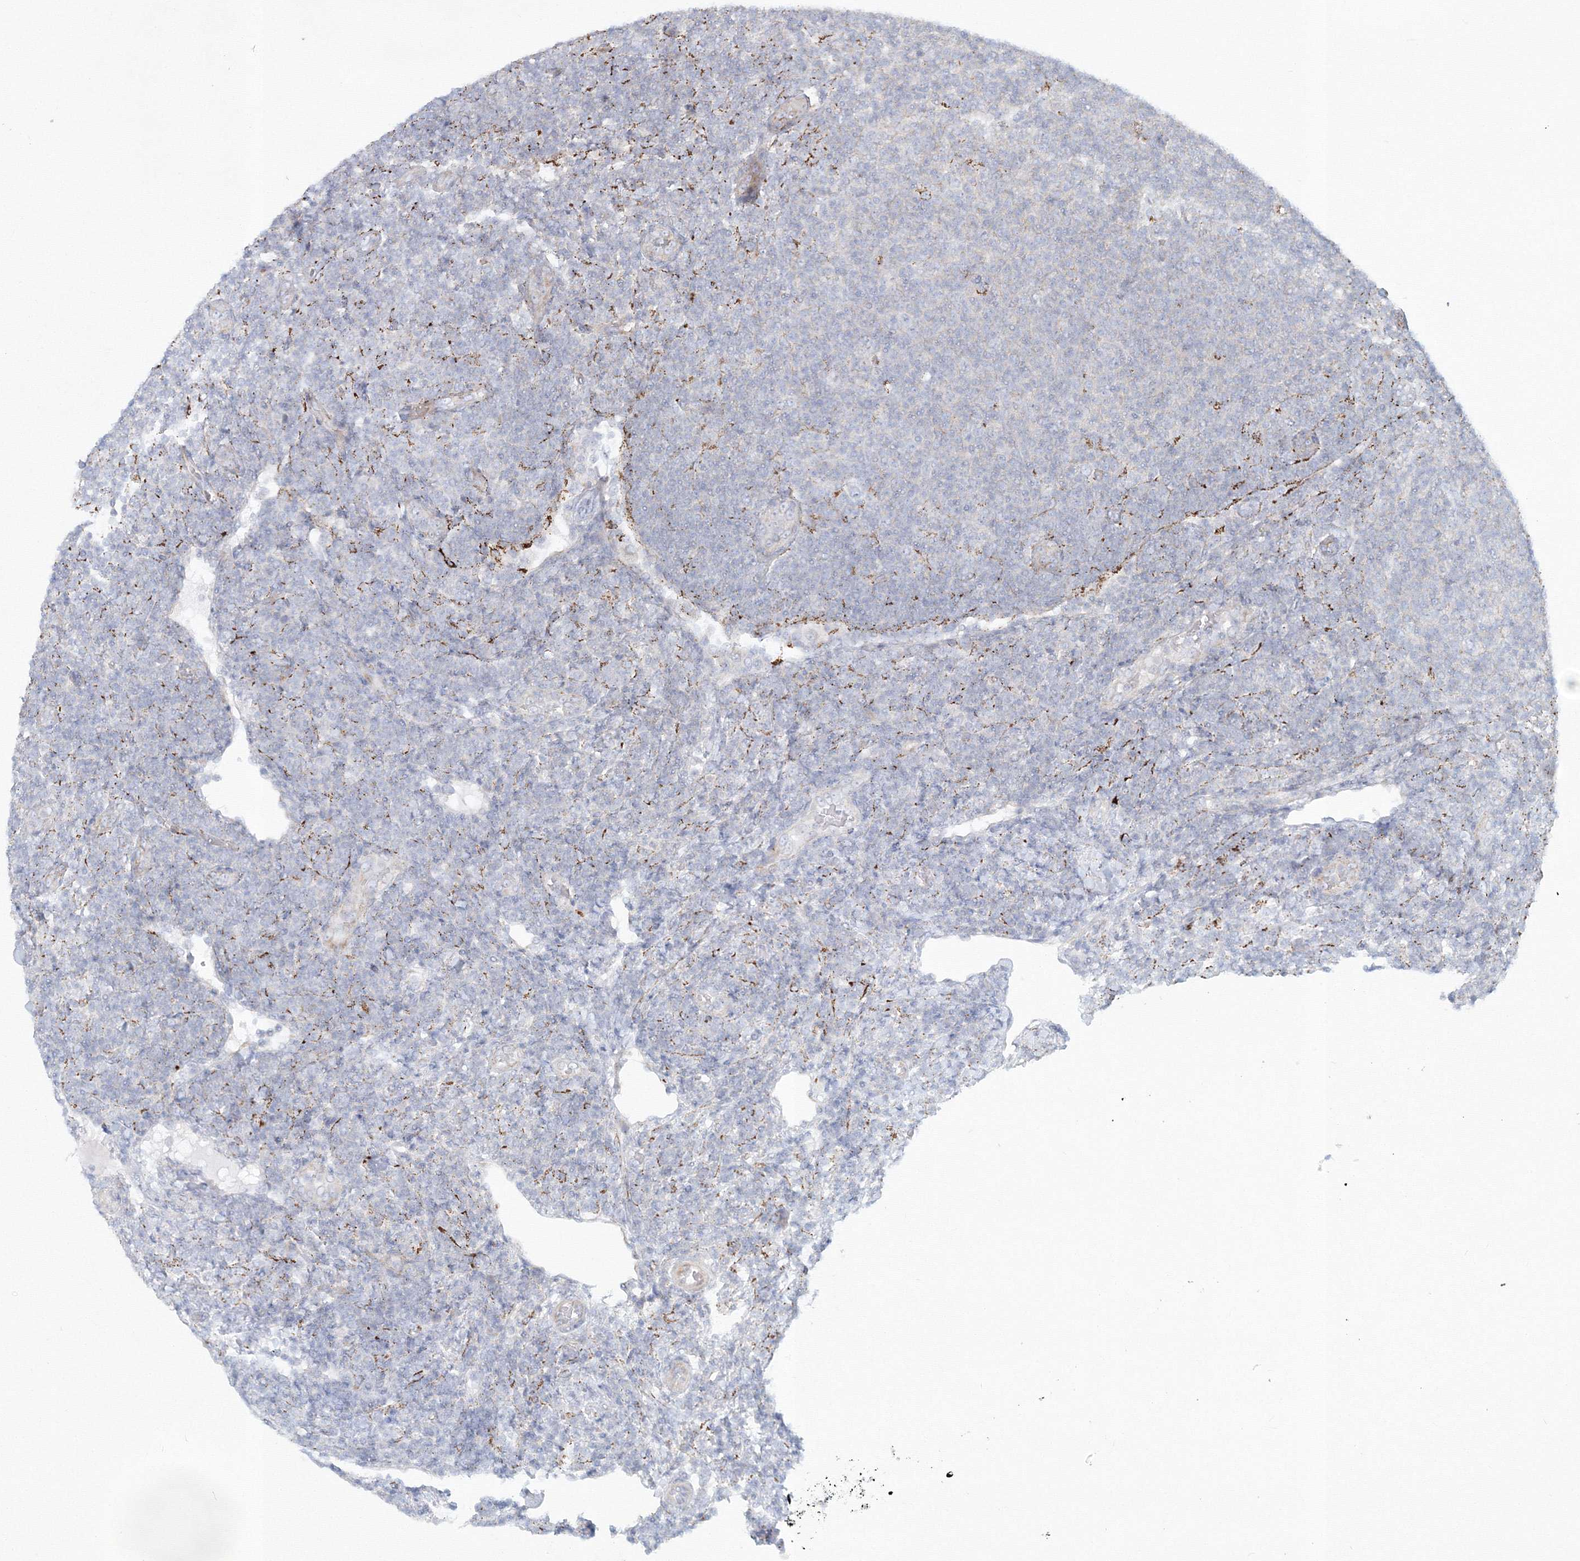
{"staining": {"intensity": "negative", "quantity": "none", "location": "none"}, "tissue": "lymphoma", "cell_type": "Tumor cells", "image_type": "cancer", "snomed": [{"axis": "morphology", "description": "Malignant lymphoma, non-Hodgkin's type, Low grade"}, {"axis": "topography", "description": "Lymph node"}], "caption": "IHC micrograph of neoplastic tissue: lymphoma stained with DAB (3,3'-diaminobenzidine) demonstrates no significant protein positivity in tumor cells.", "gene": "WDR49", "patient": {"sex": "male", "age": 66}}